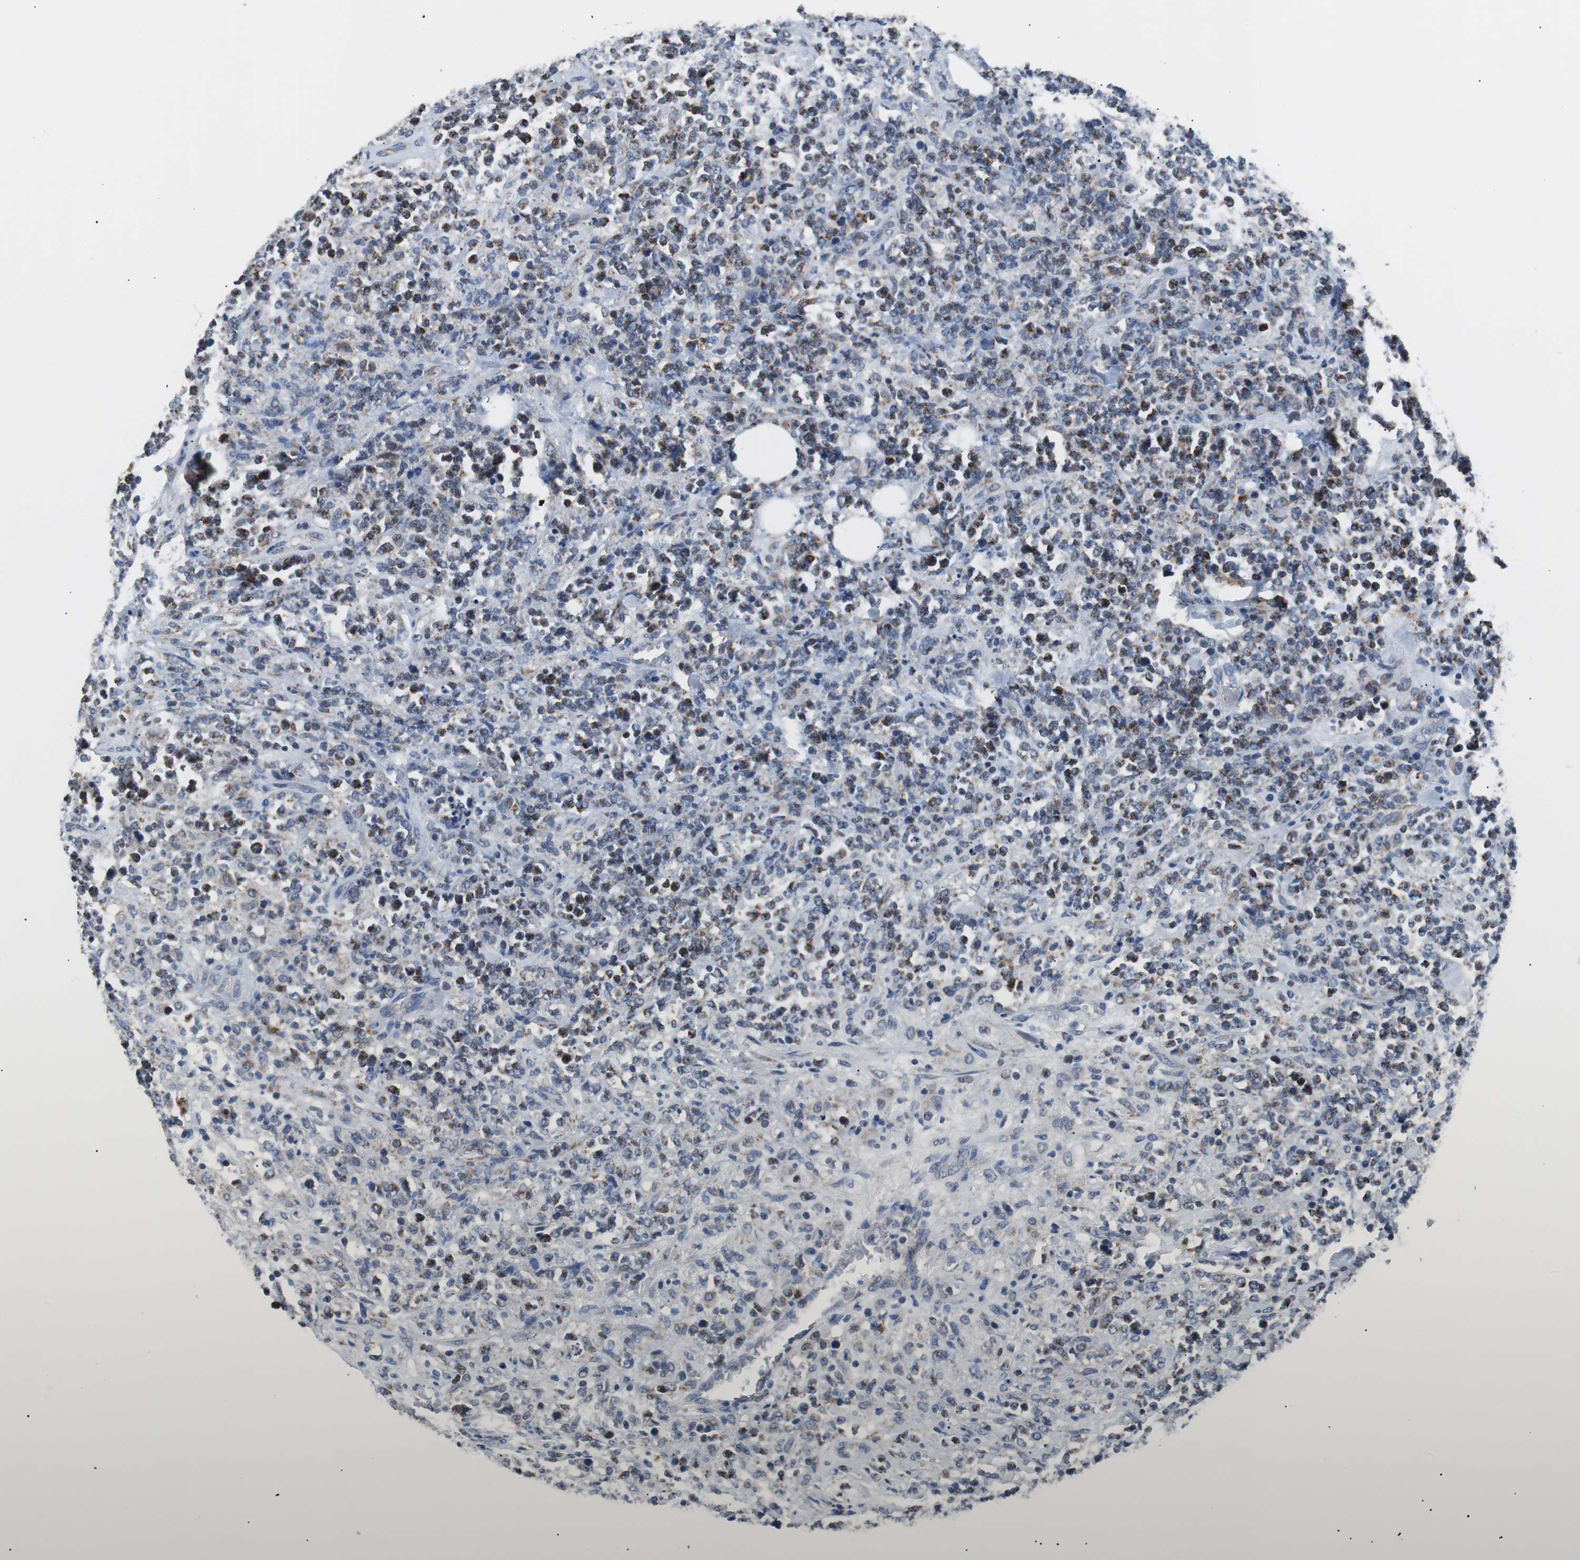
{"staining": {"intensity": "strong", "quantity": "25%-75%", "location": "cytoplasmic/membranous"}, "tissue": "lymphoma", "cell_type": "Tumor cells", "image_type": "cancer", "snomed": [{"axis": "morphology", "description": "Malignant lymphoma, non-Hodgkin's type, High grade"}, {"axis": "topography", "description": "Soft tissue"}], "caption": "Tumor cells exhibit high levels of strong cytoplasmic/membranous positivity in about 25%-75% of cells in lymphoma. The staining was performed using DAB (3,3'-diaminobenzidine) to visualize the protein expression in brown, while the nuclei were stained in blue with hematoxylin (Magnification: 20x).", "gene": "PITRM1", "patient": {"sex": "male", "age": 18}}